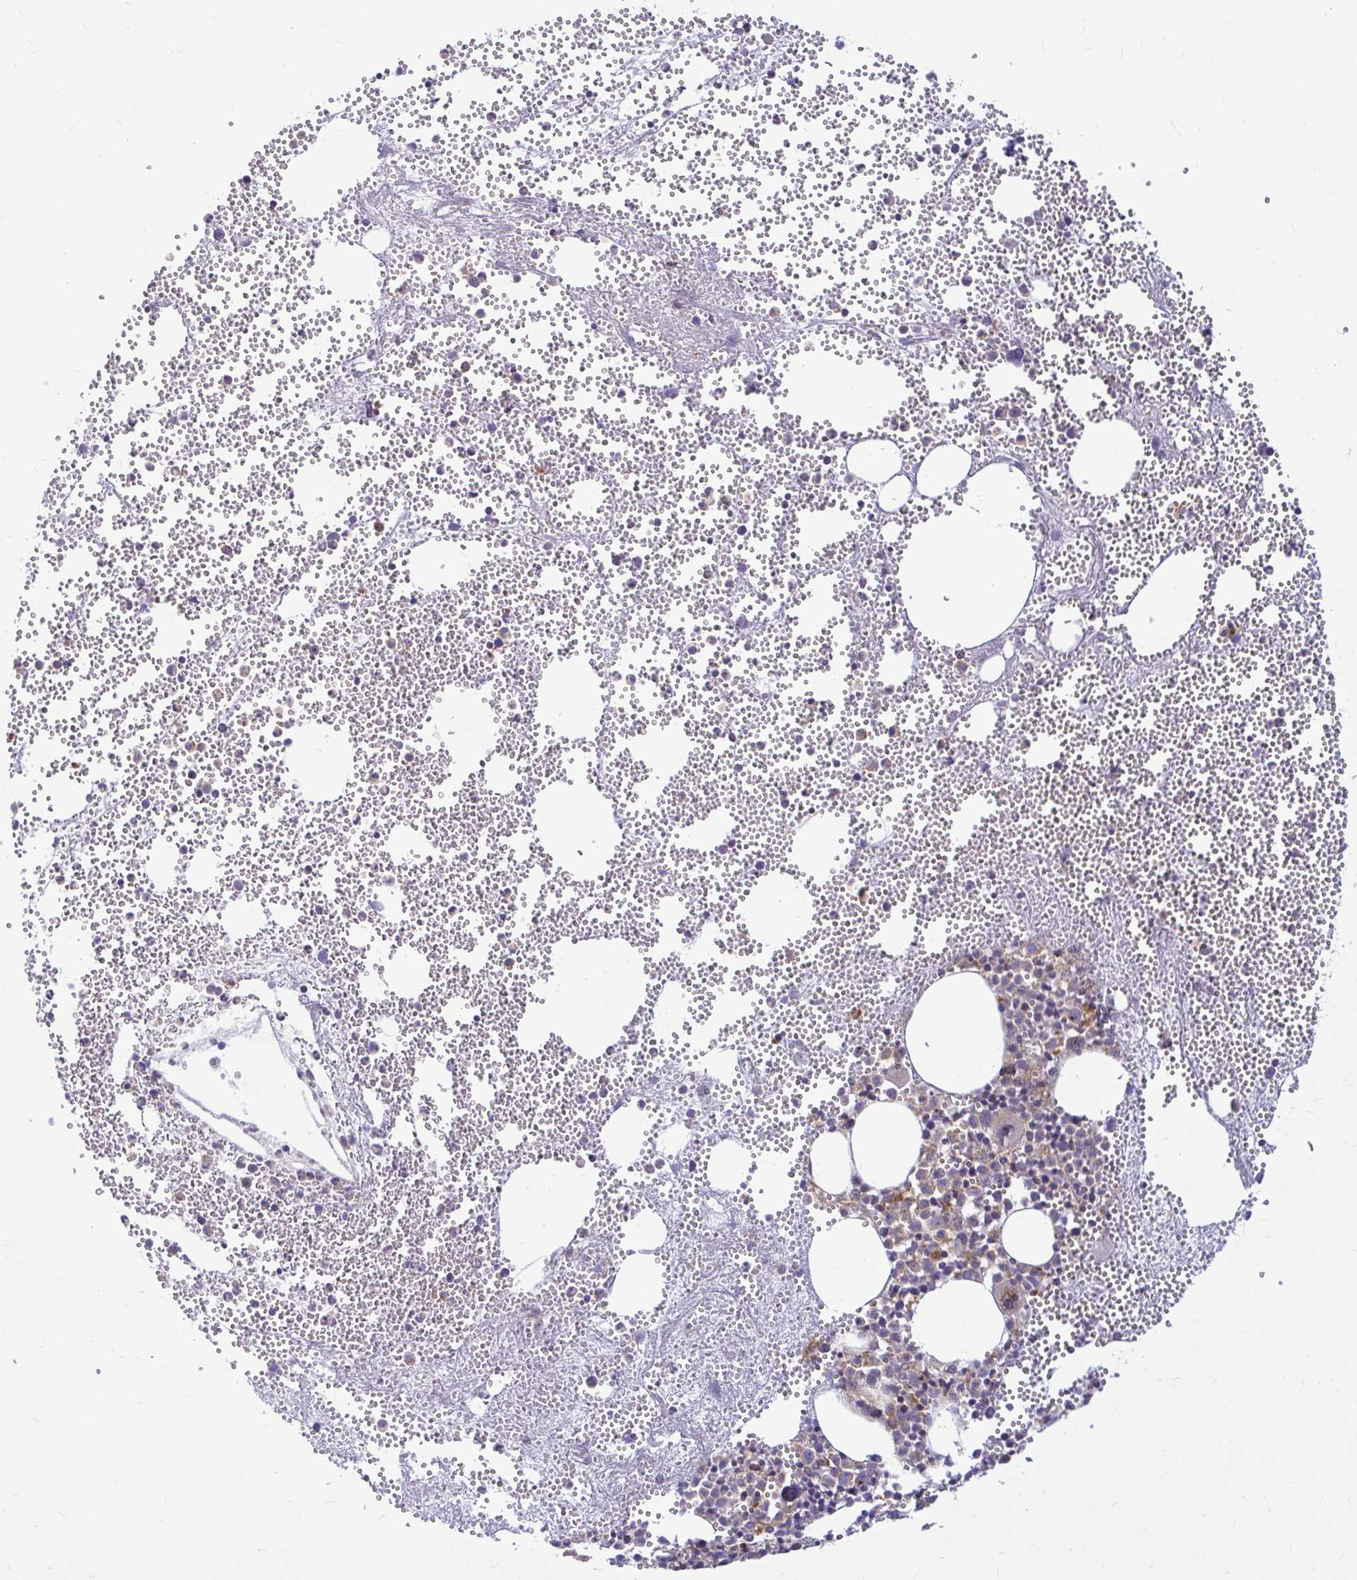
{"staining": {"intensity": "moderate", "quantity": "25%-75%", "location": "cytoplasmic/membranous"}, "tissue": "bone marrow", "cell_type": "Hematopoietic cells", "image_type": "normal", "snomed": [{"axis": "morphology", "description": "Normal tissue, NOS"}, {"axis": "topography", "description": "Bone marrow"}], "caption": "A brown stain highlights moderate cytoplasmic/membranous expression of a protein in hematopoietic cells of normal human bone marrow.", "gene": "VTI1B", "patient": {"sex": "female", "age": 57}}